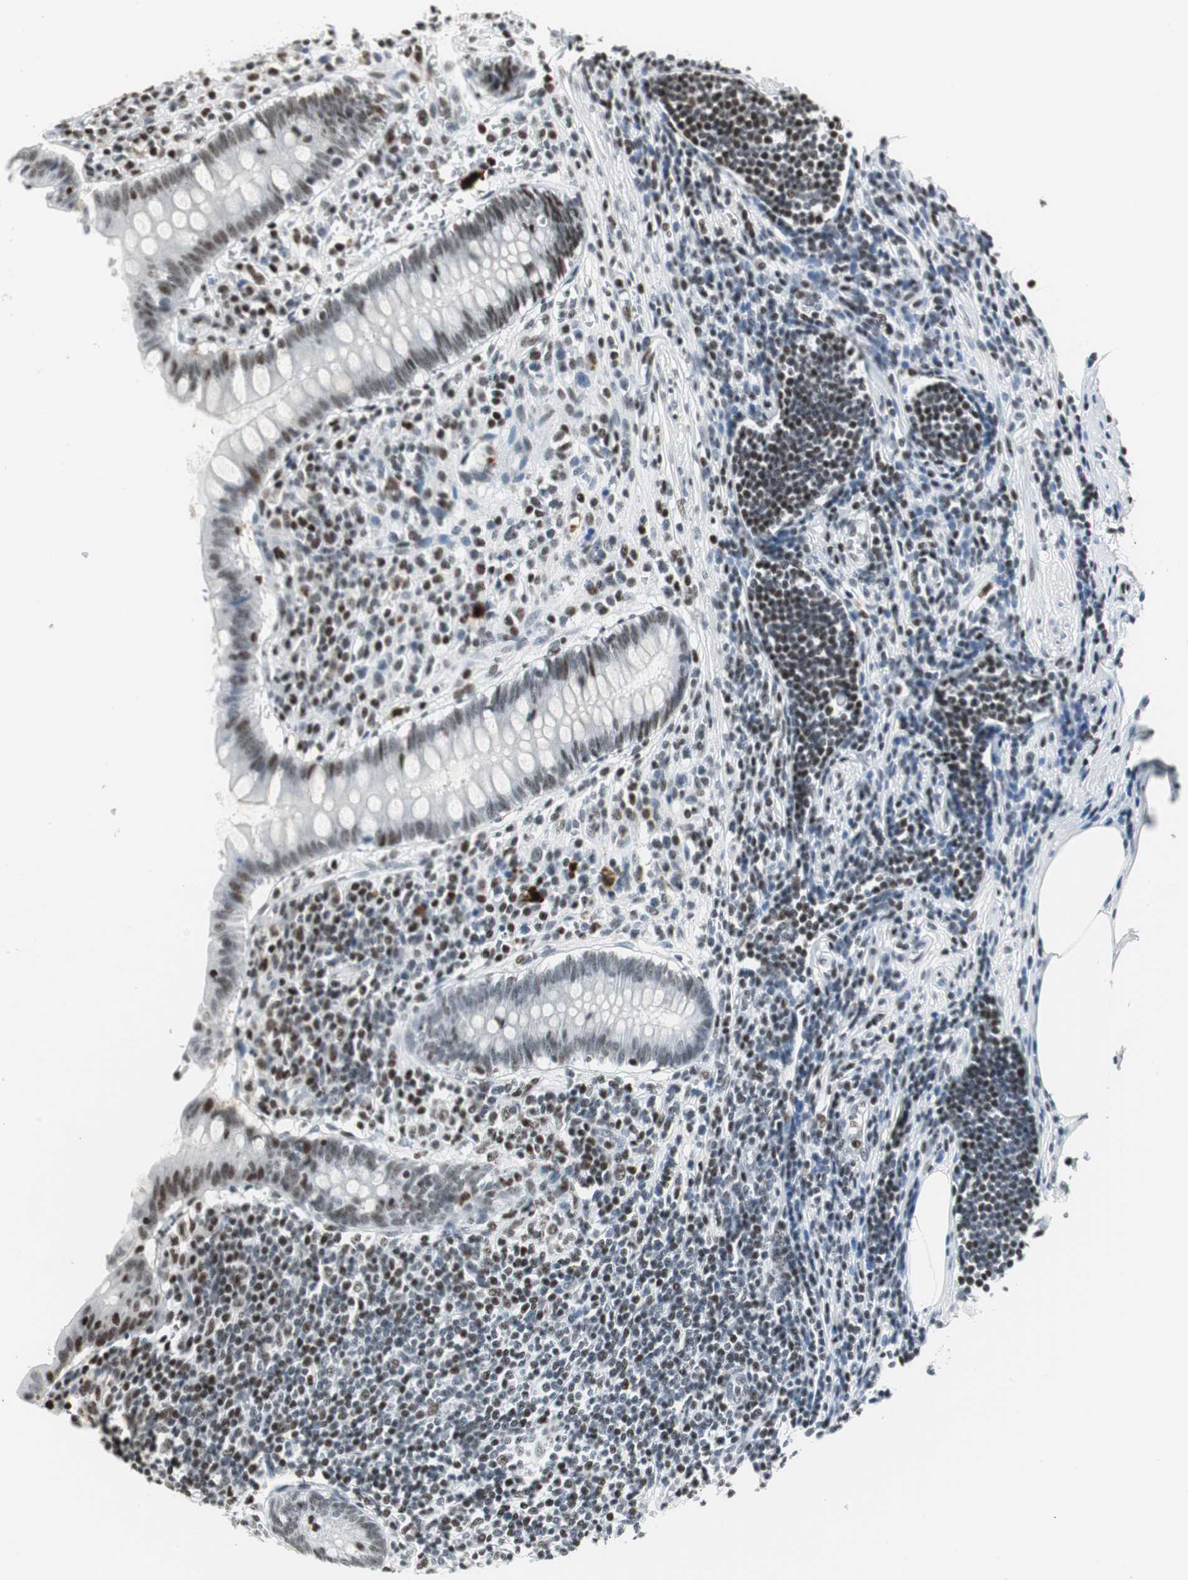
{"staining": {"intensity": "weak", "quantity": ">75%", "location": "nuclear"}, "tissue": "appendix", "cell_type": "Glandular cells", "image_type": "normal", "snomed": [{"axis": "morphology", "description": "Normal tissue, NOS"}, {"axis": "topography", "description": "Appendix"}], "caption": "A low amount of weak nuclear positivity is identified in about >75% of glandular cells in normal appendix.", "gene": "RBBP4", "patient": {"sex": "female", "age": 50}}